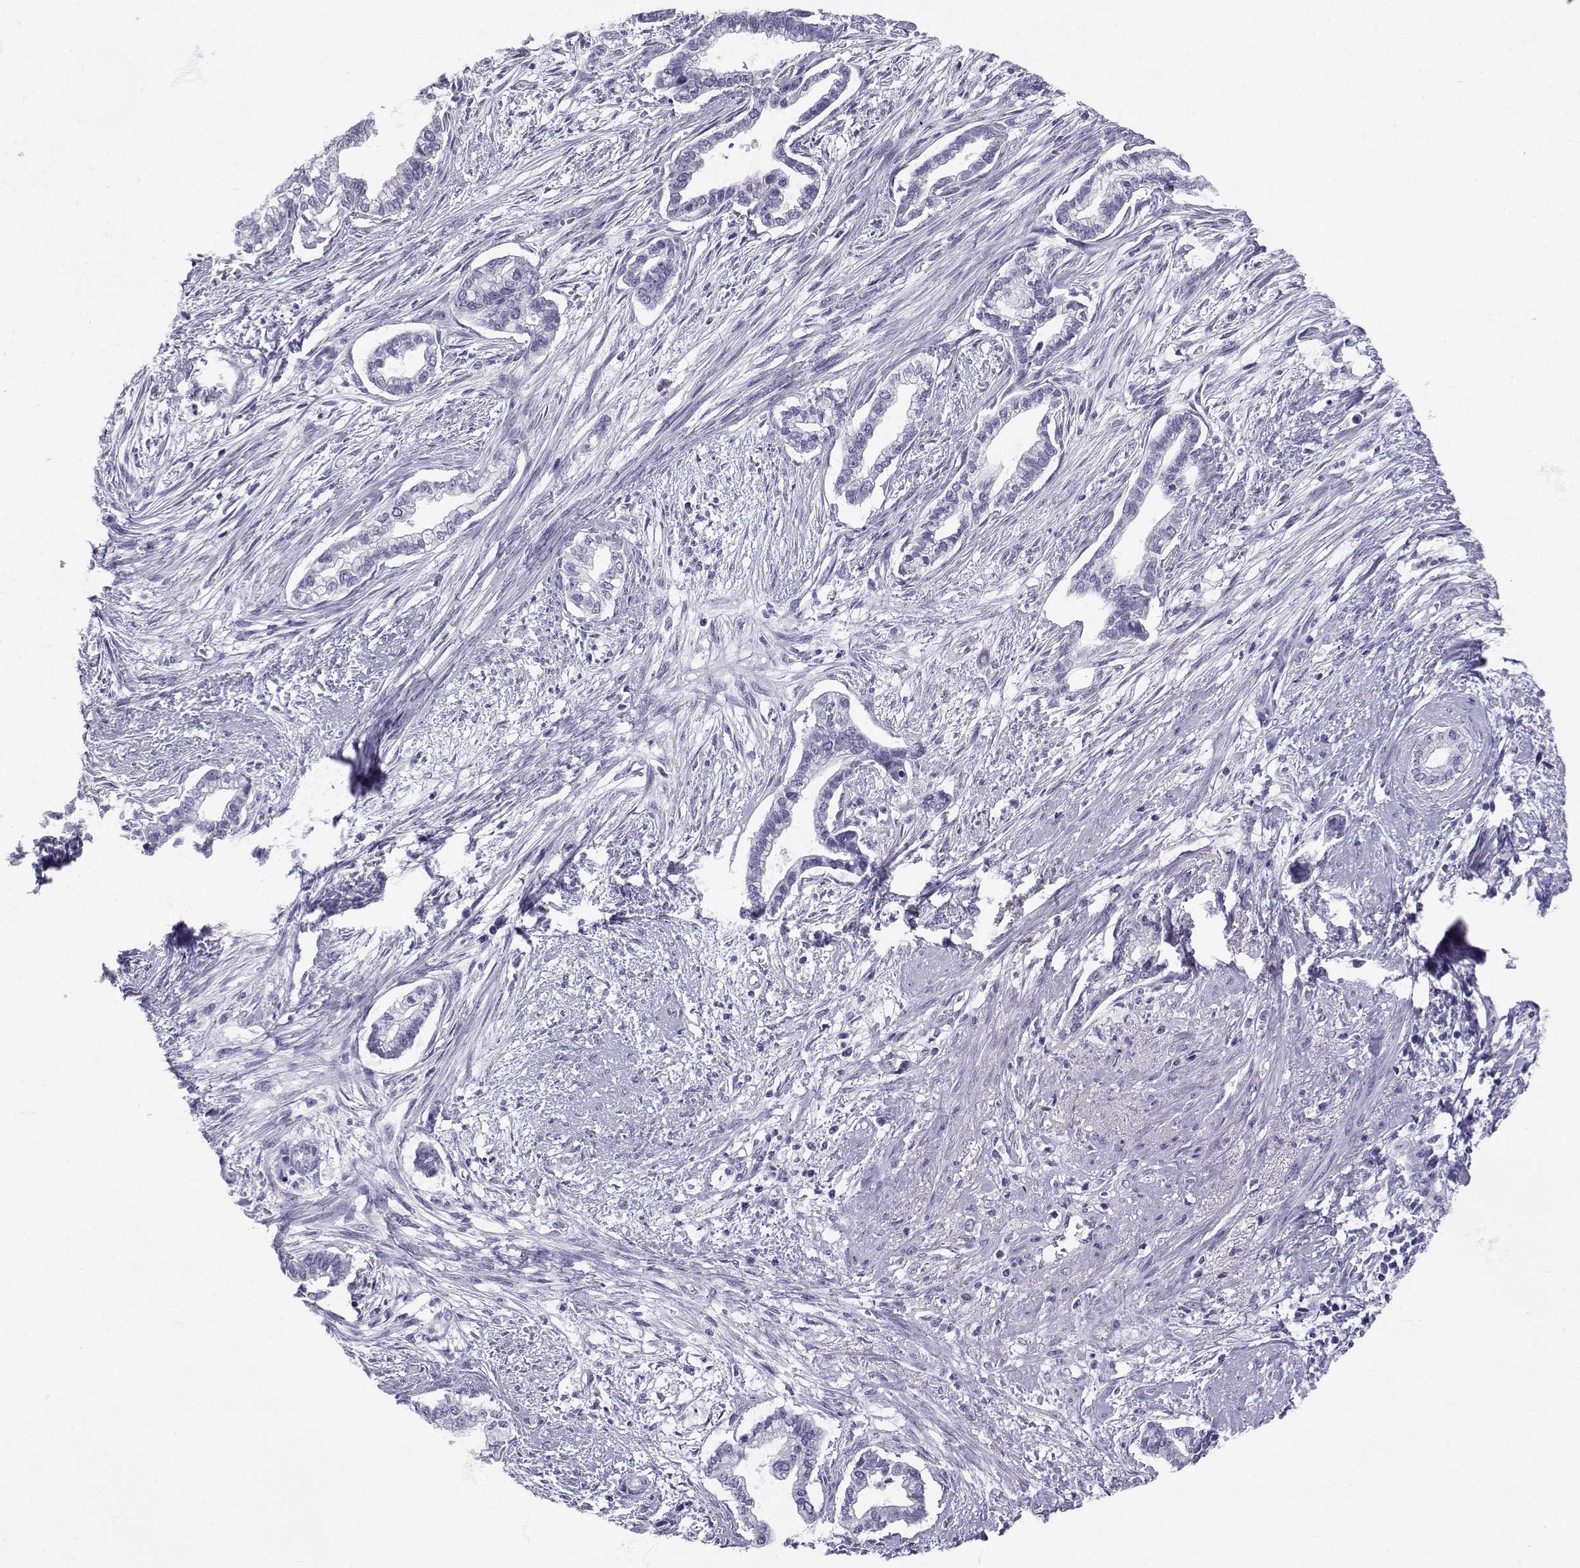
{"staining": {"intensity": "negative", "quantity": "none", "location": "none"}, "tissue": "cervical cancer", "cell_type": "Tumor cells", "image_type": "cancer", "snomed": [{"axis": "morphology", "description": "Adenocarcinoma, NOS"}, {"axis": "topography", "description": "Cervix"}], "caption": "This image is of cervical cancer stained with immunohistochemistry (IHC) to label a protein in brown with the nuclei are counter-stained blue. There is no staining in tumor cells. (DAB (3,3'-diaminobenzidine) immunohistochemistry visualized using brightfield microscopy, high magnification).", "gene": "SLC6A3", "patient": {"sex": "female", "age": 62}}